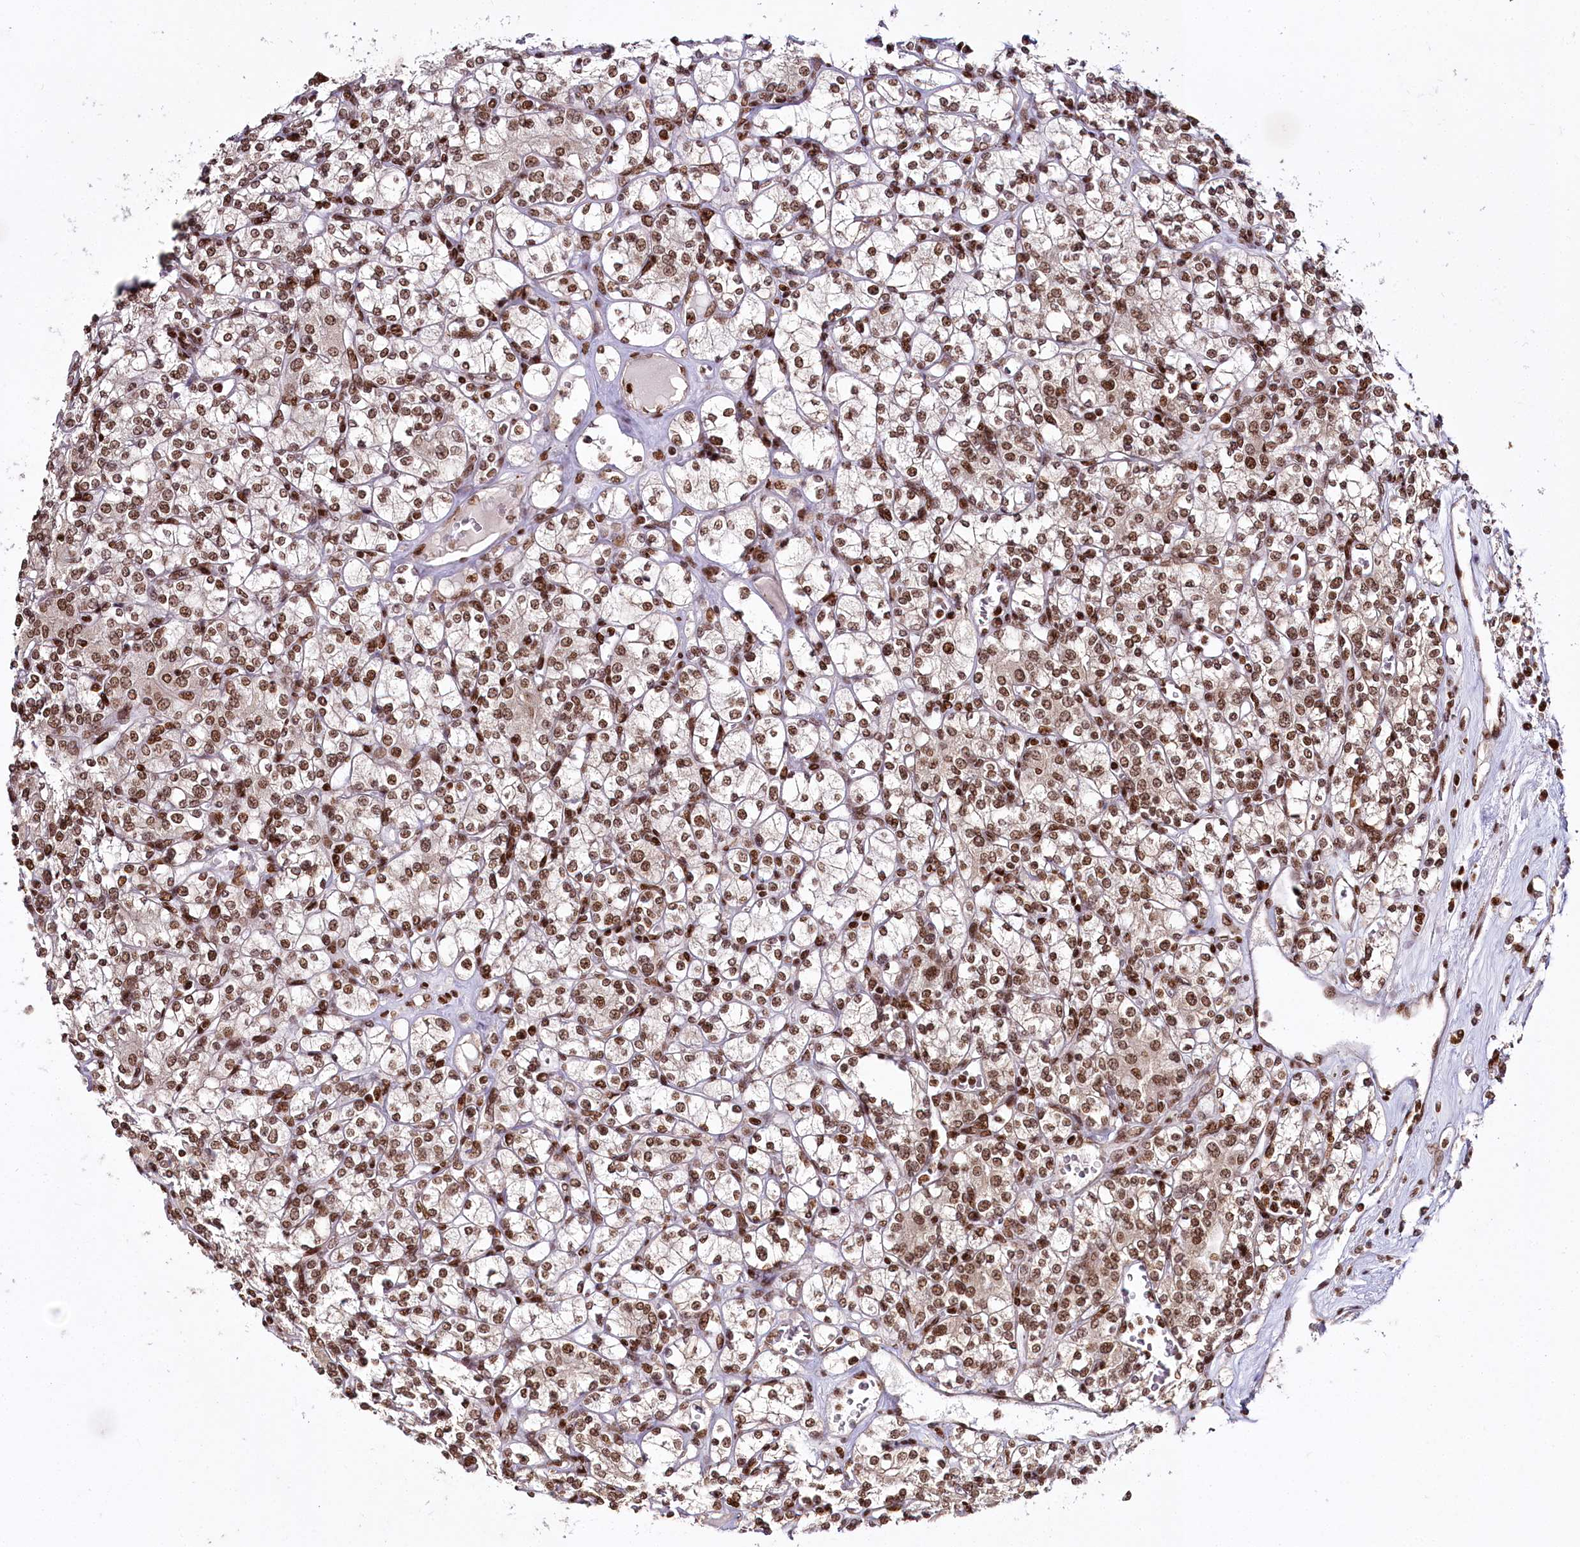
{"staining": {"intensity": "moderate", "quantity": ">75%", "location": "nuclear"}, "tissue": "renal cancer", "cell_type": "Tumor cells", "image_type": "cancer", "snomed": [{"axis": "morphology", "description": "Adenocarcinoma, NOS"}, {"axis": "topography", "description": "Kidney"}], "caption": "There is medium levels of moderate nuclear staining in tumor cells of renal cancer (adenocarcinoma), as demonstrated by immunohistochemical staining (brown color).", "gene": "SMARCE1", "patient": {"sex": "male", "age": 77}}